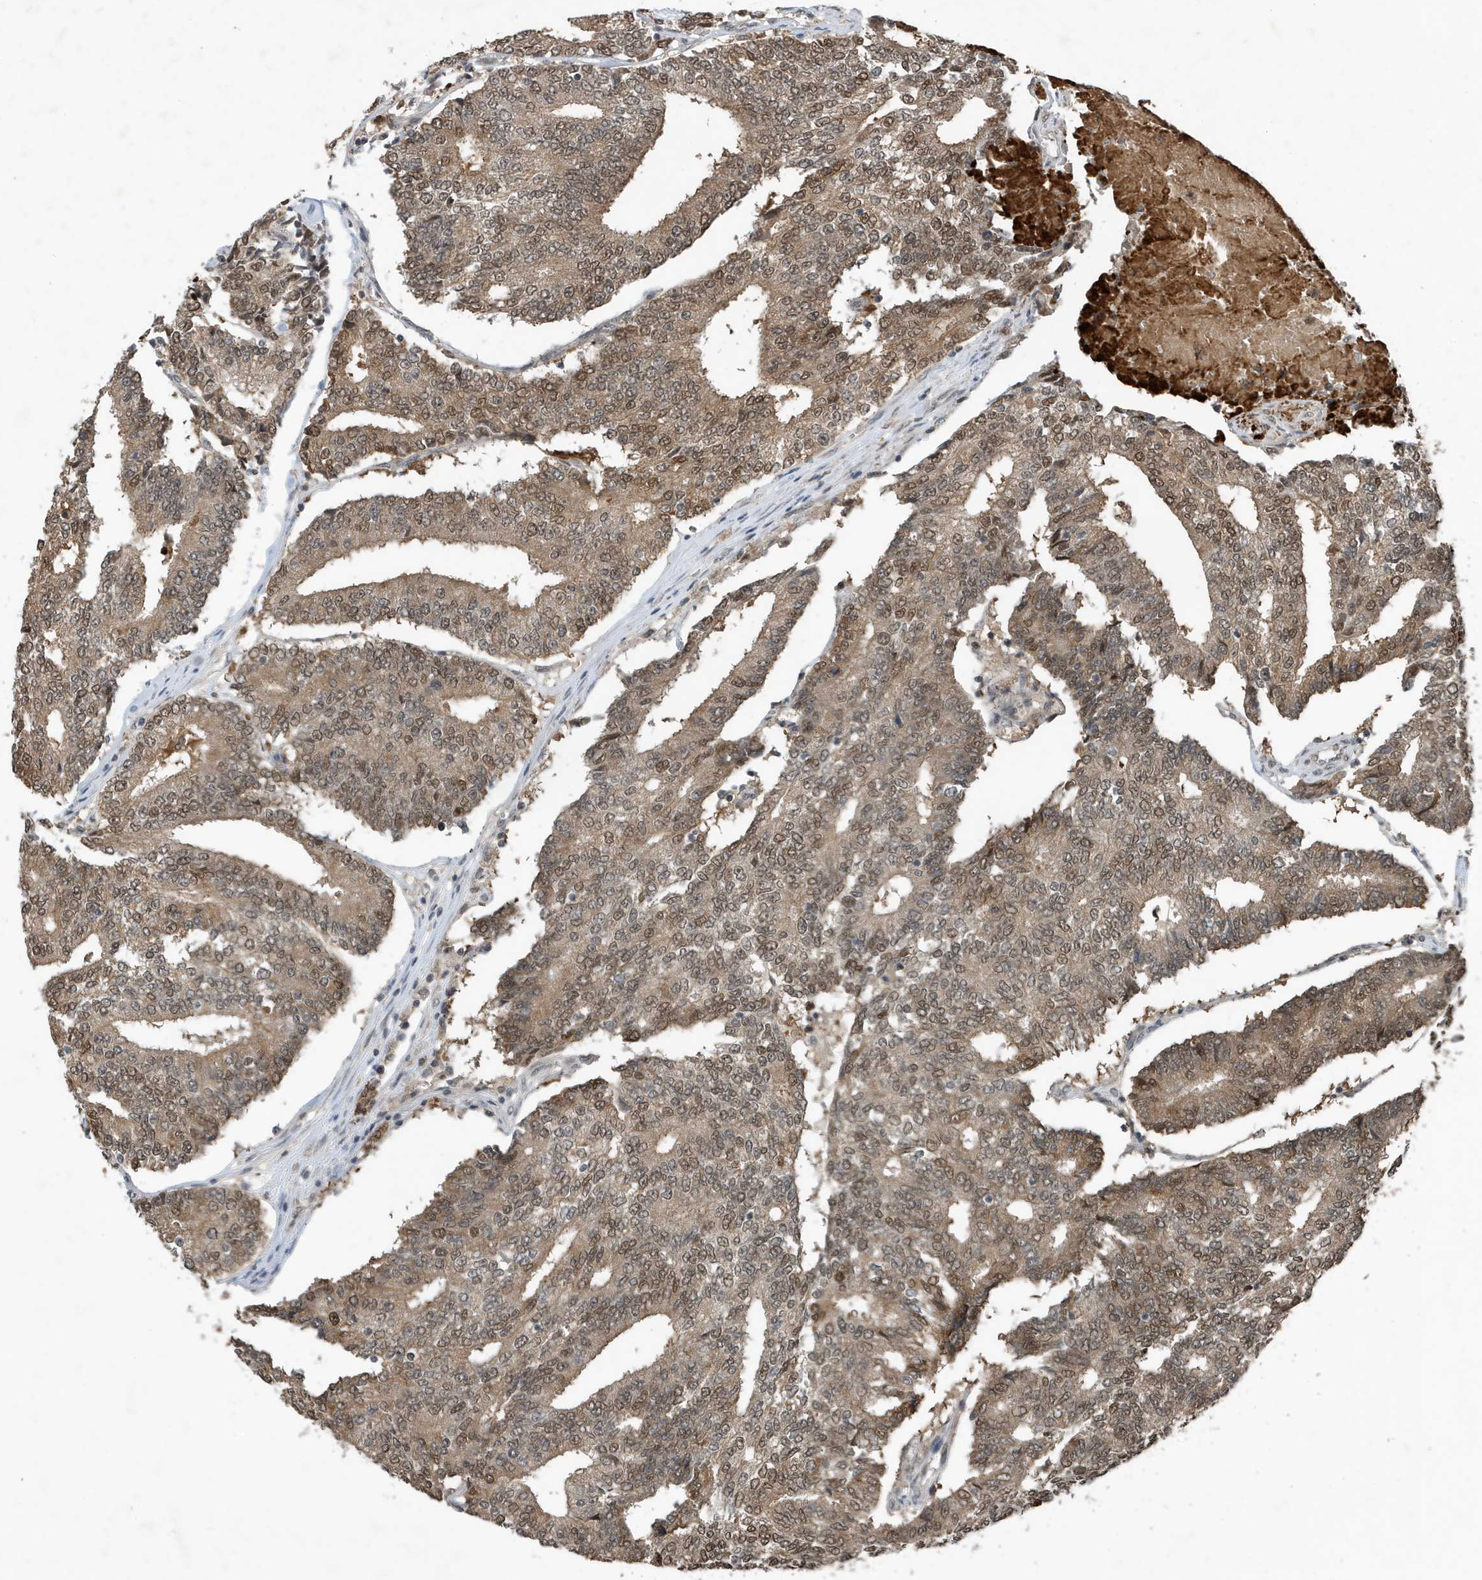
{"staining": {"intensity": "moderate", "quantity": ">75%", "location": "cytoplasmic/membranous,nuclear"}, "tissue": "prostate cancer", "cell_type": "Tumor cells", "image_type": "cancer", "snomed": [{"axis": "morphology", "description": "Normal tissue, NOS"}, {"axis": "morphology", "description": "Adenocarcinoma, High grade"}, {"axis": "topography", "description": "Prostate"}, {"axis": "topography", "description": "Seminal veicle"}], "caption": "A brown stain shows moderate cytoplasmic/membranous and nuclear staining of a protein in human high-grade adenocarcinoma (prostate) tumor cells.", "gene": "HSPA1A", "patient": {"sex": "male", "age": 55}}